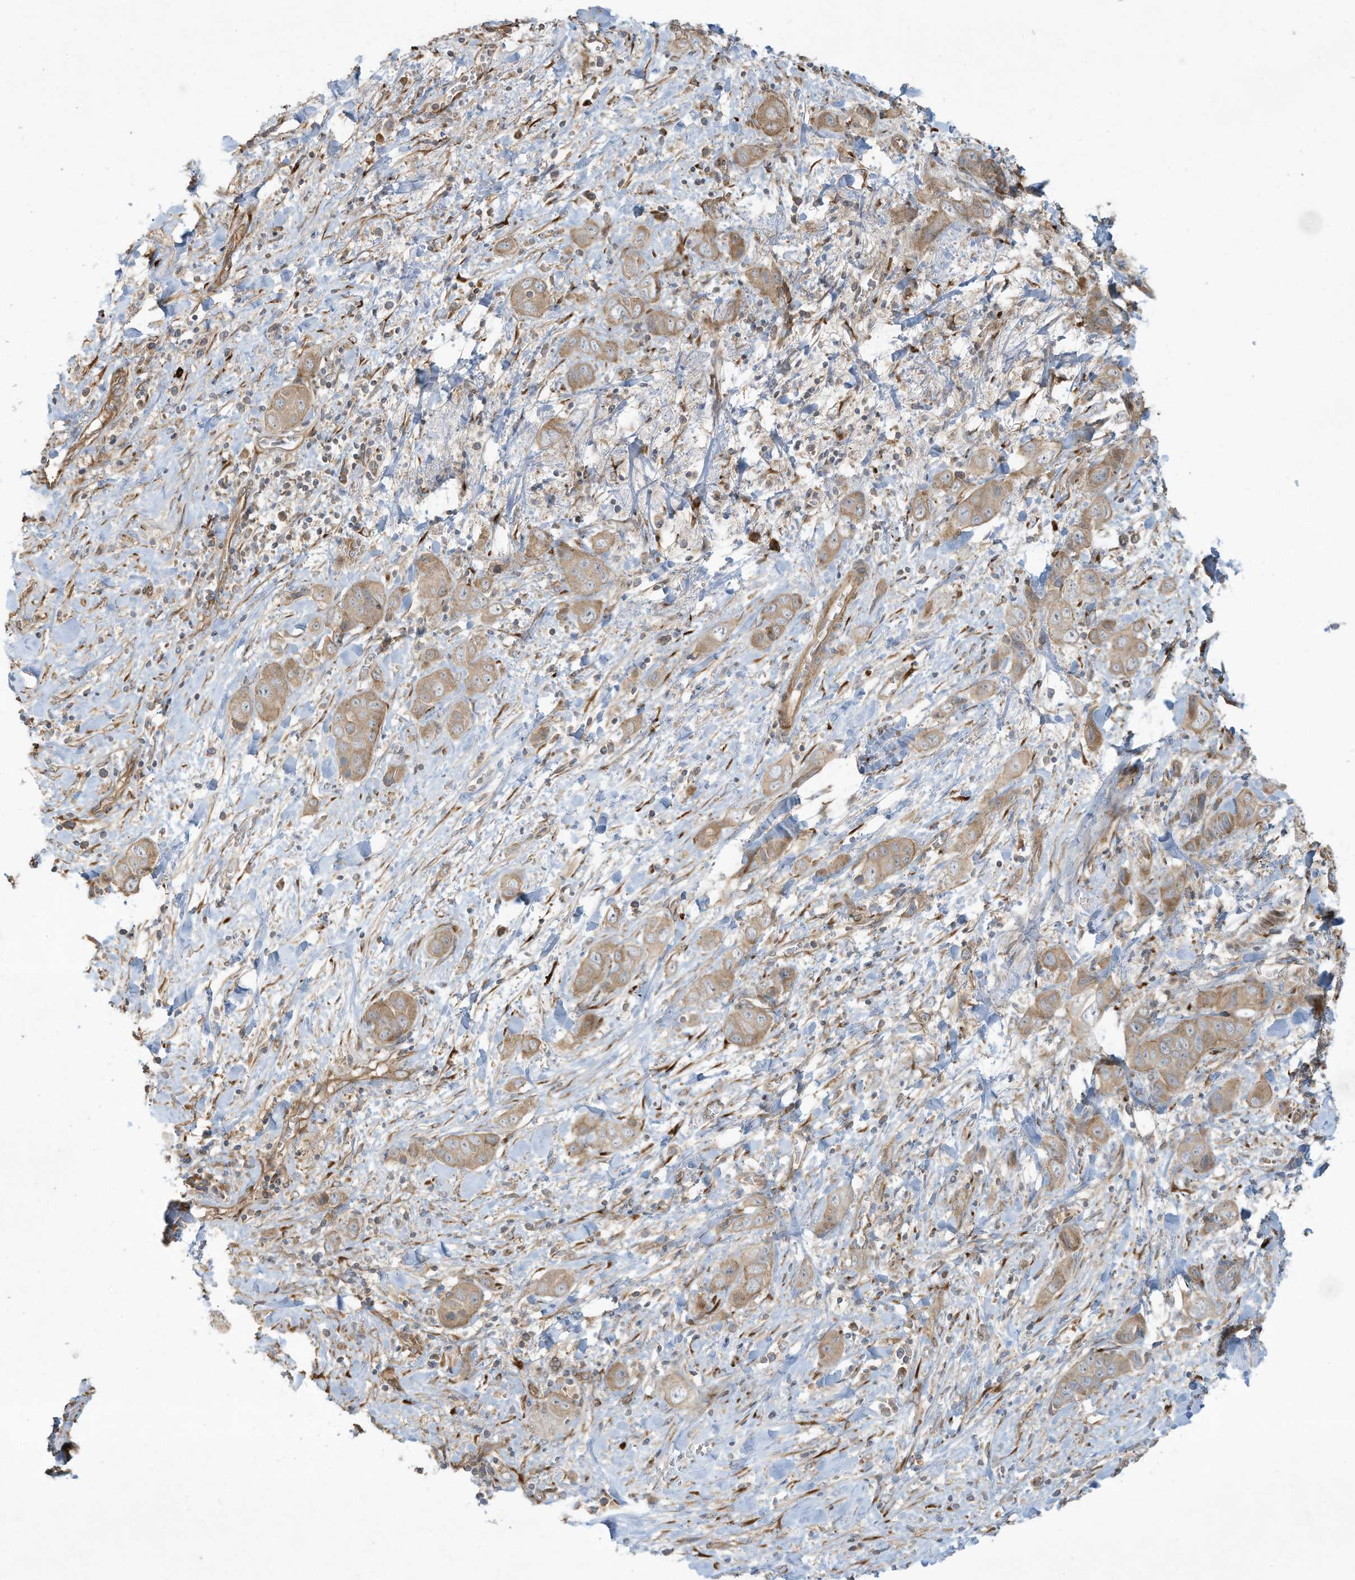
{"staining": {"intensity": "weak", "quantity": ">75%", "location": "cytoplasmic/membranous"}, "tissue": "liver cancer", "cell_type": "Tumor cells", "image_type": "cancer", "snomed": [{"axis": "morphology", "description": "Cholangiocarcinoma"}, {"axis": "topography", "description": "Liver"}], "caption": "The photomicrograph exhibits immunohistochemical staining of cholangiocarcinoma (liver). There is weak cytoplasmic/membranous positivity is appreciated in about >75% of tumor cells.", "gene": "DDIT4", "patient": {"sex": "female", "age": 52}}